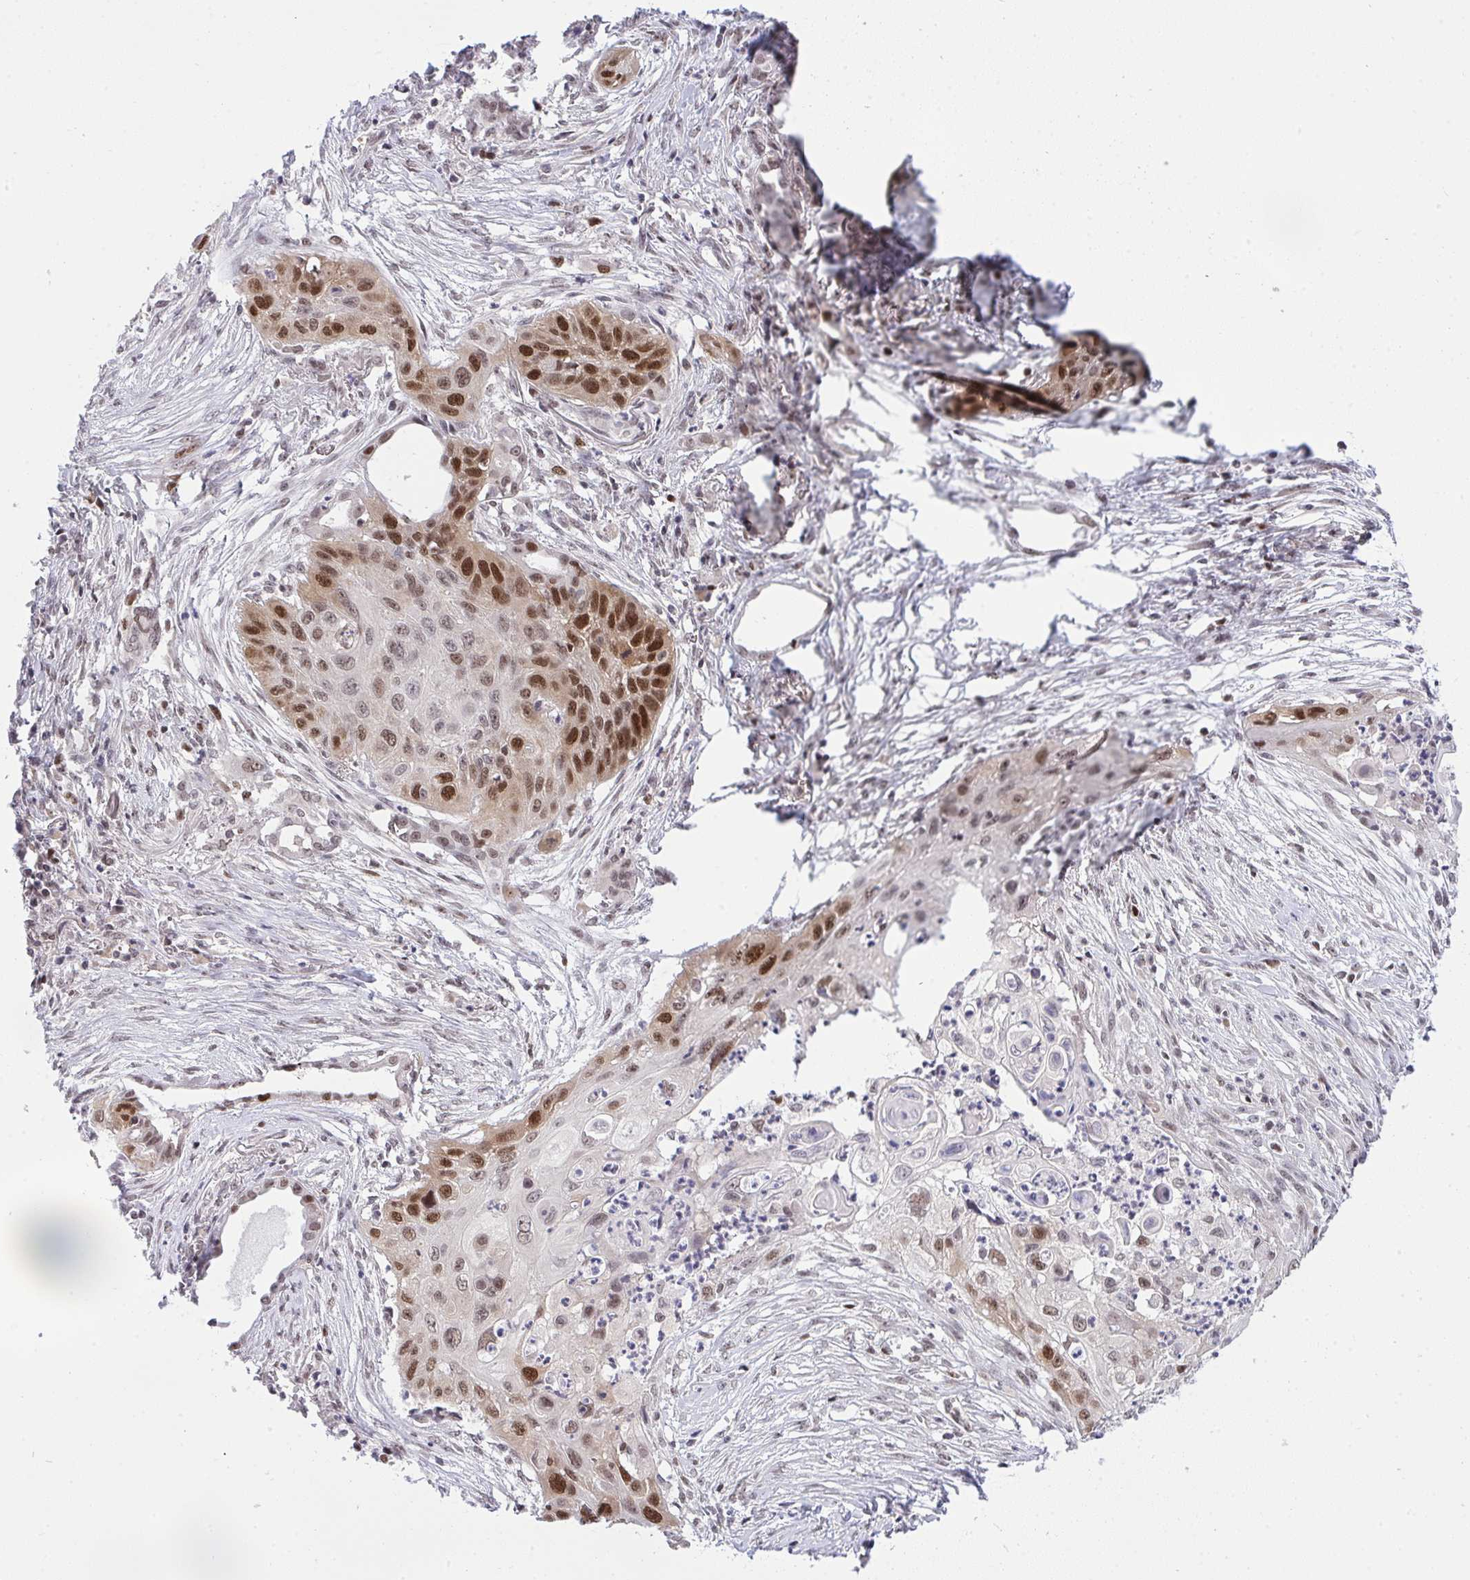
{"staining": {"intensity": "moderate", "quantity": "25%-75%", "location": "nuclear"}, "tissue": "lung cancer", "cell_type": "Tumor cells", "image_type": "cancer", "snomed": [{"axis": "morphology", "description": "Squamous cell carcinoma, NOS"}, {"axis": "topography", "description": "Lung"}], "caption": "Protein expression by IHC reveals moderate nuclear expression in approximately 25%-75% of tumor cells in lung cancer (squamous cell carcinoma).", "gene": "RFC4", "patient": {"sex": "male", "age": 71}}